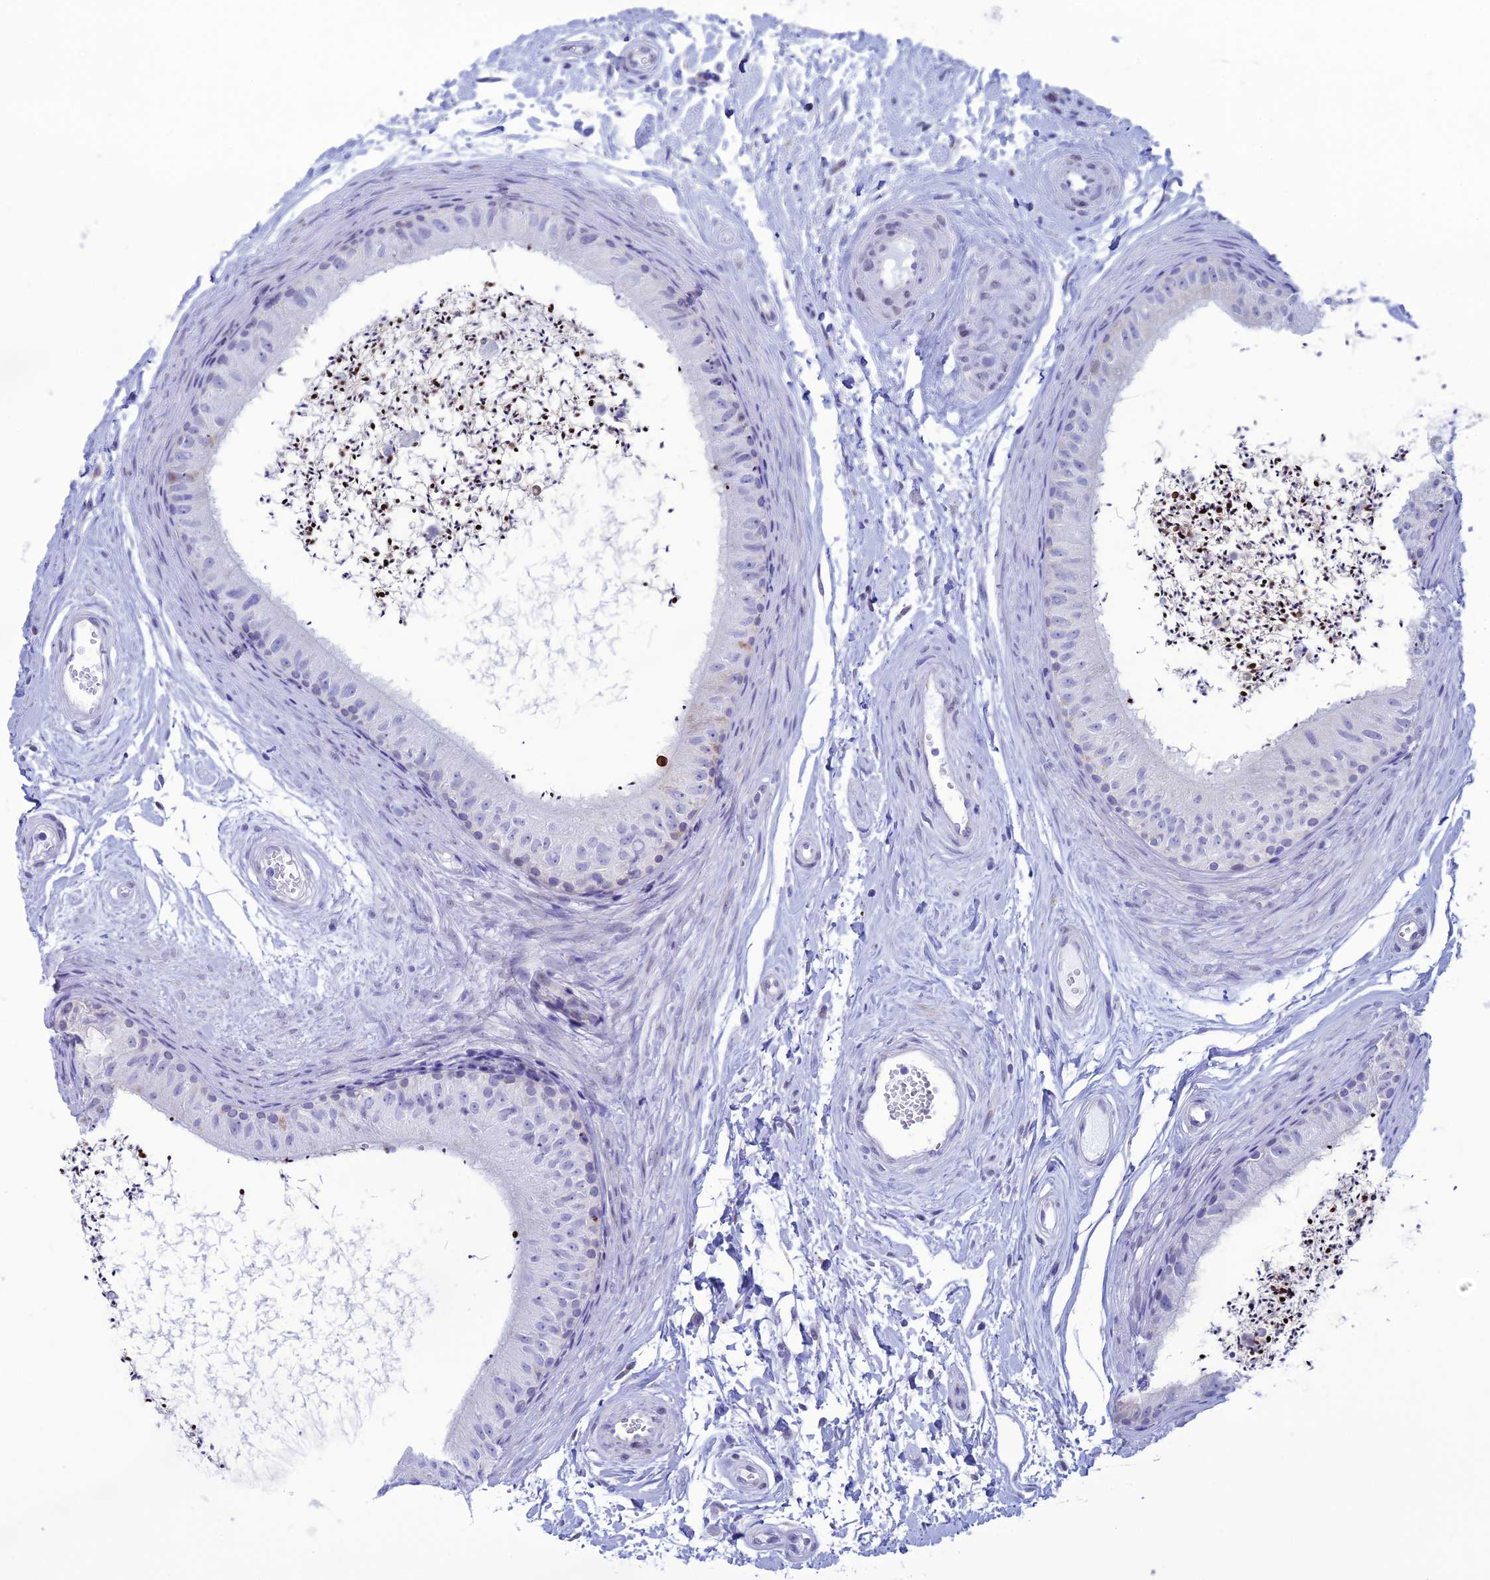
{"staining": {"intensity": "negative", "quantity": "none", "location": "none"}, "tissue": "epididymis", "cell_type": "Glandular cells", "image_type": "normal", "snomed": [{"axis": "morphology", "description": "Normal tissue, NOS"}, {"axis": "topography", "description": "Epididymis"}], "caption": "This micrograph is of unremarkable epididymis stained with immunohistochemistry to label a protein in brown with the nuclei are counter-stained blue. There is no staining in glandular cells.", "gene": "CFAP210", "patient": {"sex": "male", "age": 56}}